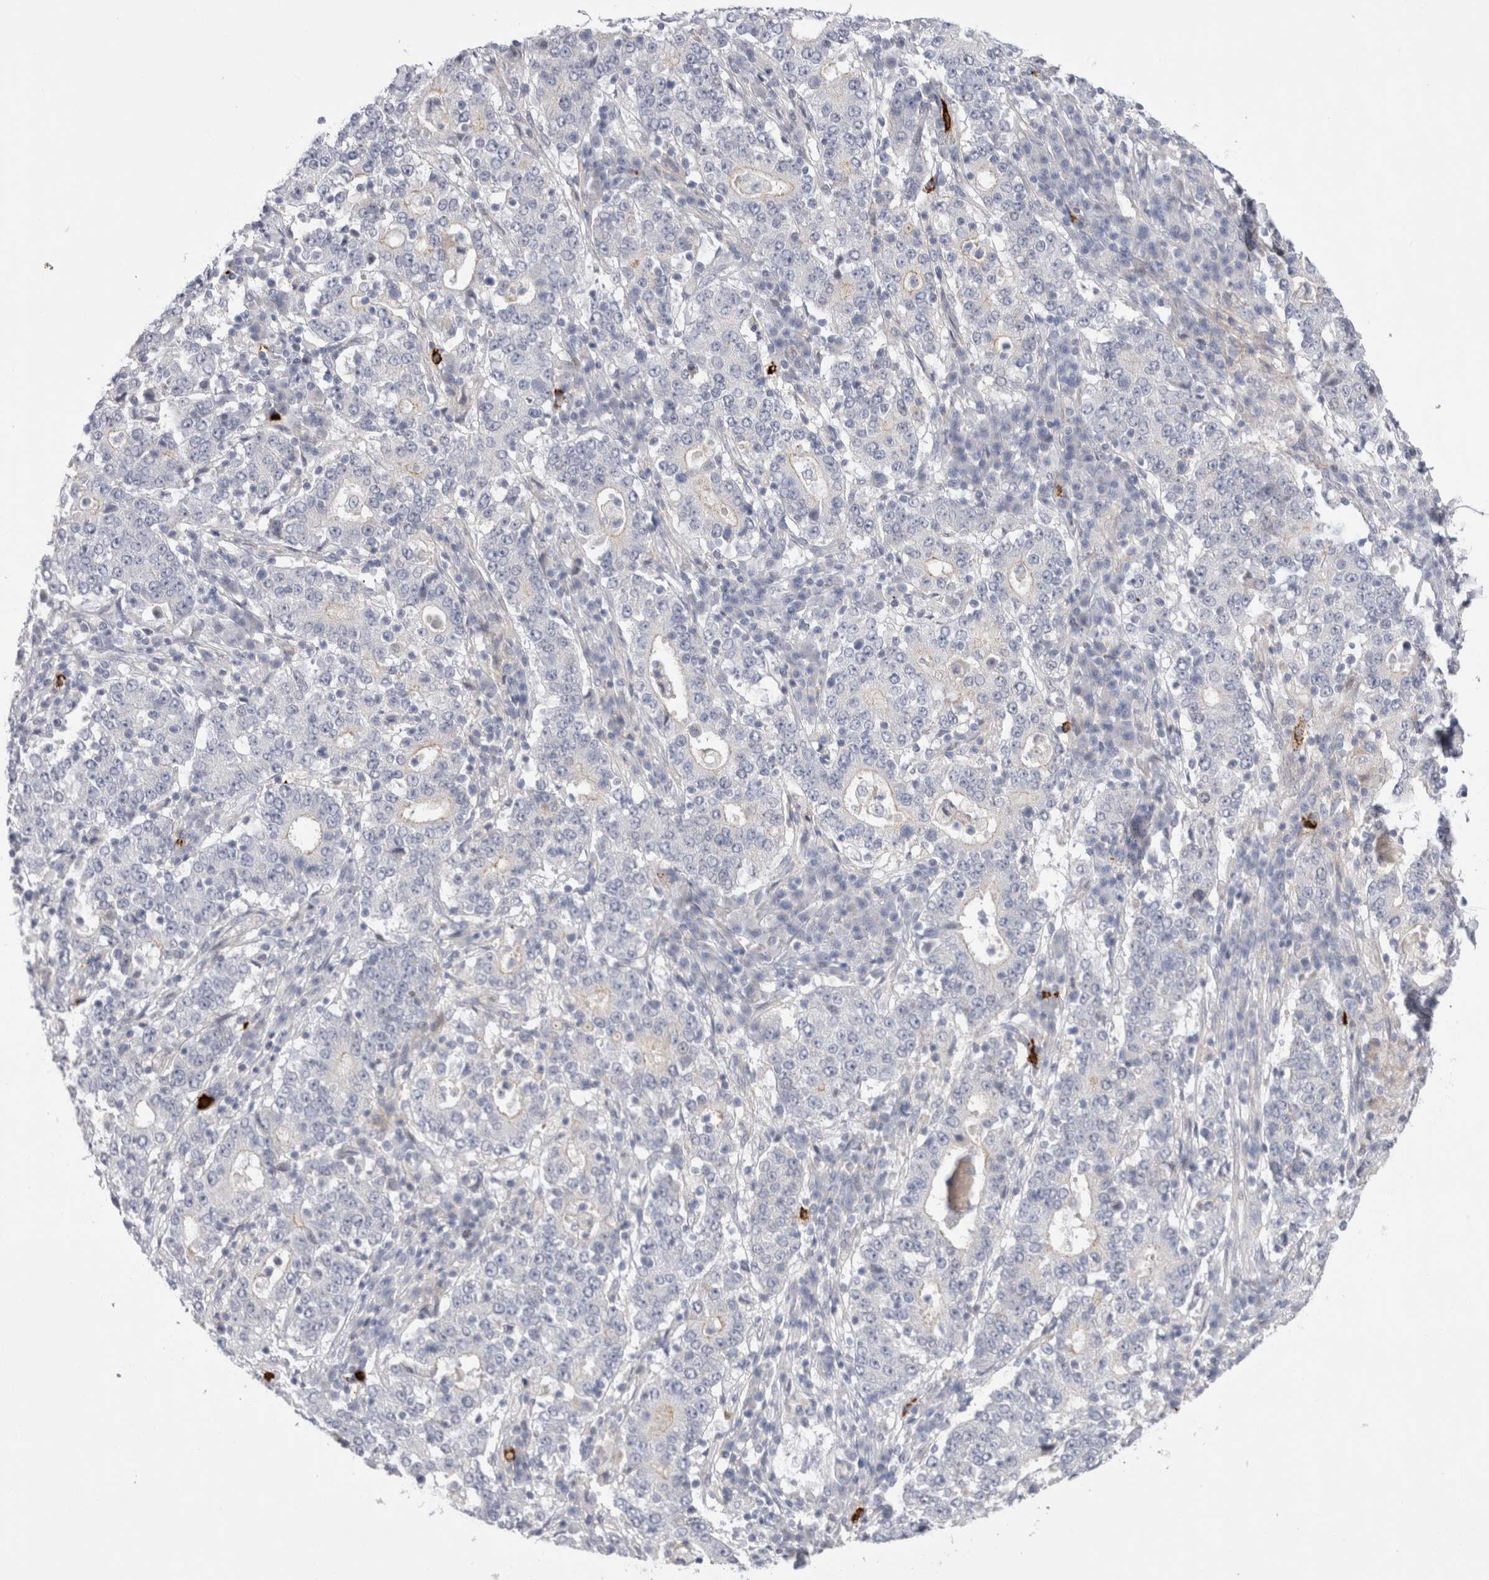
{"staining": {"intensity": "negative", "quantity": "none", "location": "none"}, "tissue": "stomach cancer", "cell_type": "Tumor cells", "image_type": "cancer", "snomed": [{"axis": "morphology", "description": "Adenocarcinoma, NOS"}, {"axis": "topography", "description": "Stomach"}], "caption": "Stomach adenocarcinoma was stained to show a protein in brown. There is no significant expression in tumor cells.", "gene": "SPINK2", "patient": {"sex": "male", "age": 59}}